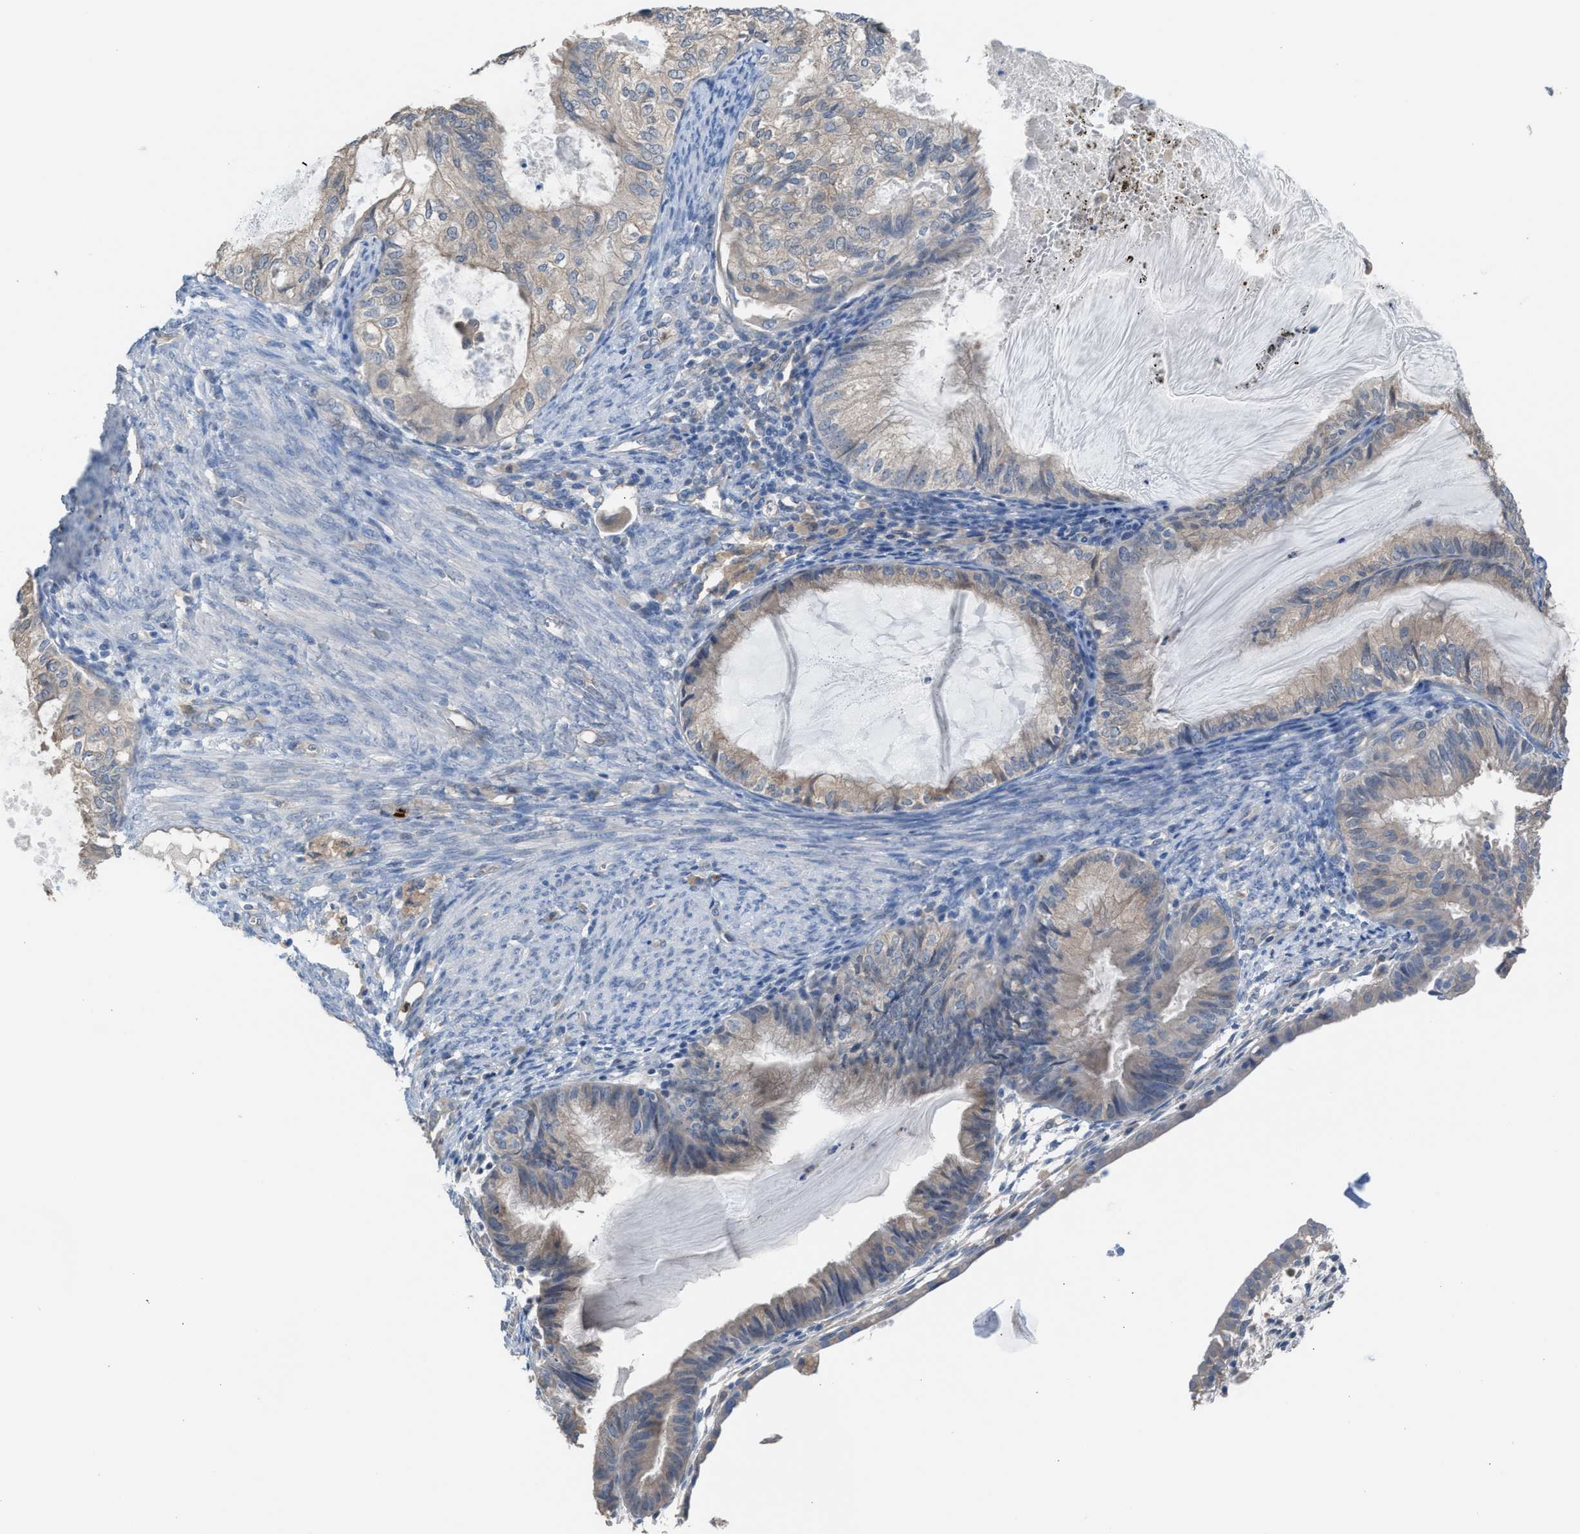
{"staining": {"intensity": "weak", "quantity": "<25%", "location": "cytoplasmic/membranous"}, "tissue": "cervical cancer", "cell_type": "Tumor cells", "image_type": "cancer", "snomed": [{"axis": "morphology", "description": "Normal tissue, NOS"}, {"axis": "morphology", "description": "Adenocarcinoma, NOS"}, {"axis": "topography", "description": "Cervix"}, {"axis": "topography", "description": "Endometrium"}], "caption": "Micrograph shows no significant protein positivity in tumor cells of cervical cancer (adenocarcinoma).", "gene": "NQO2", "patient": {"sex": "female", "age": 86}}